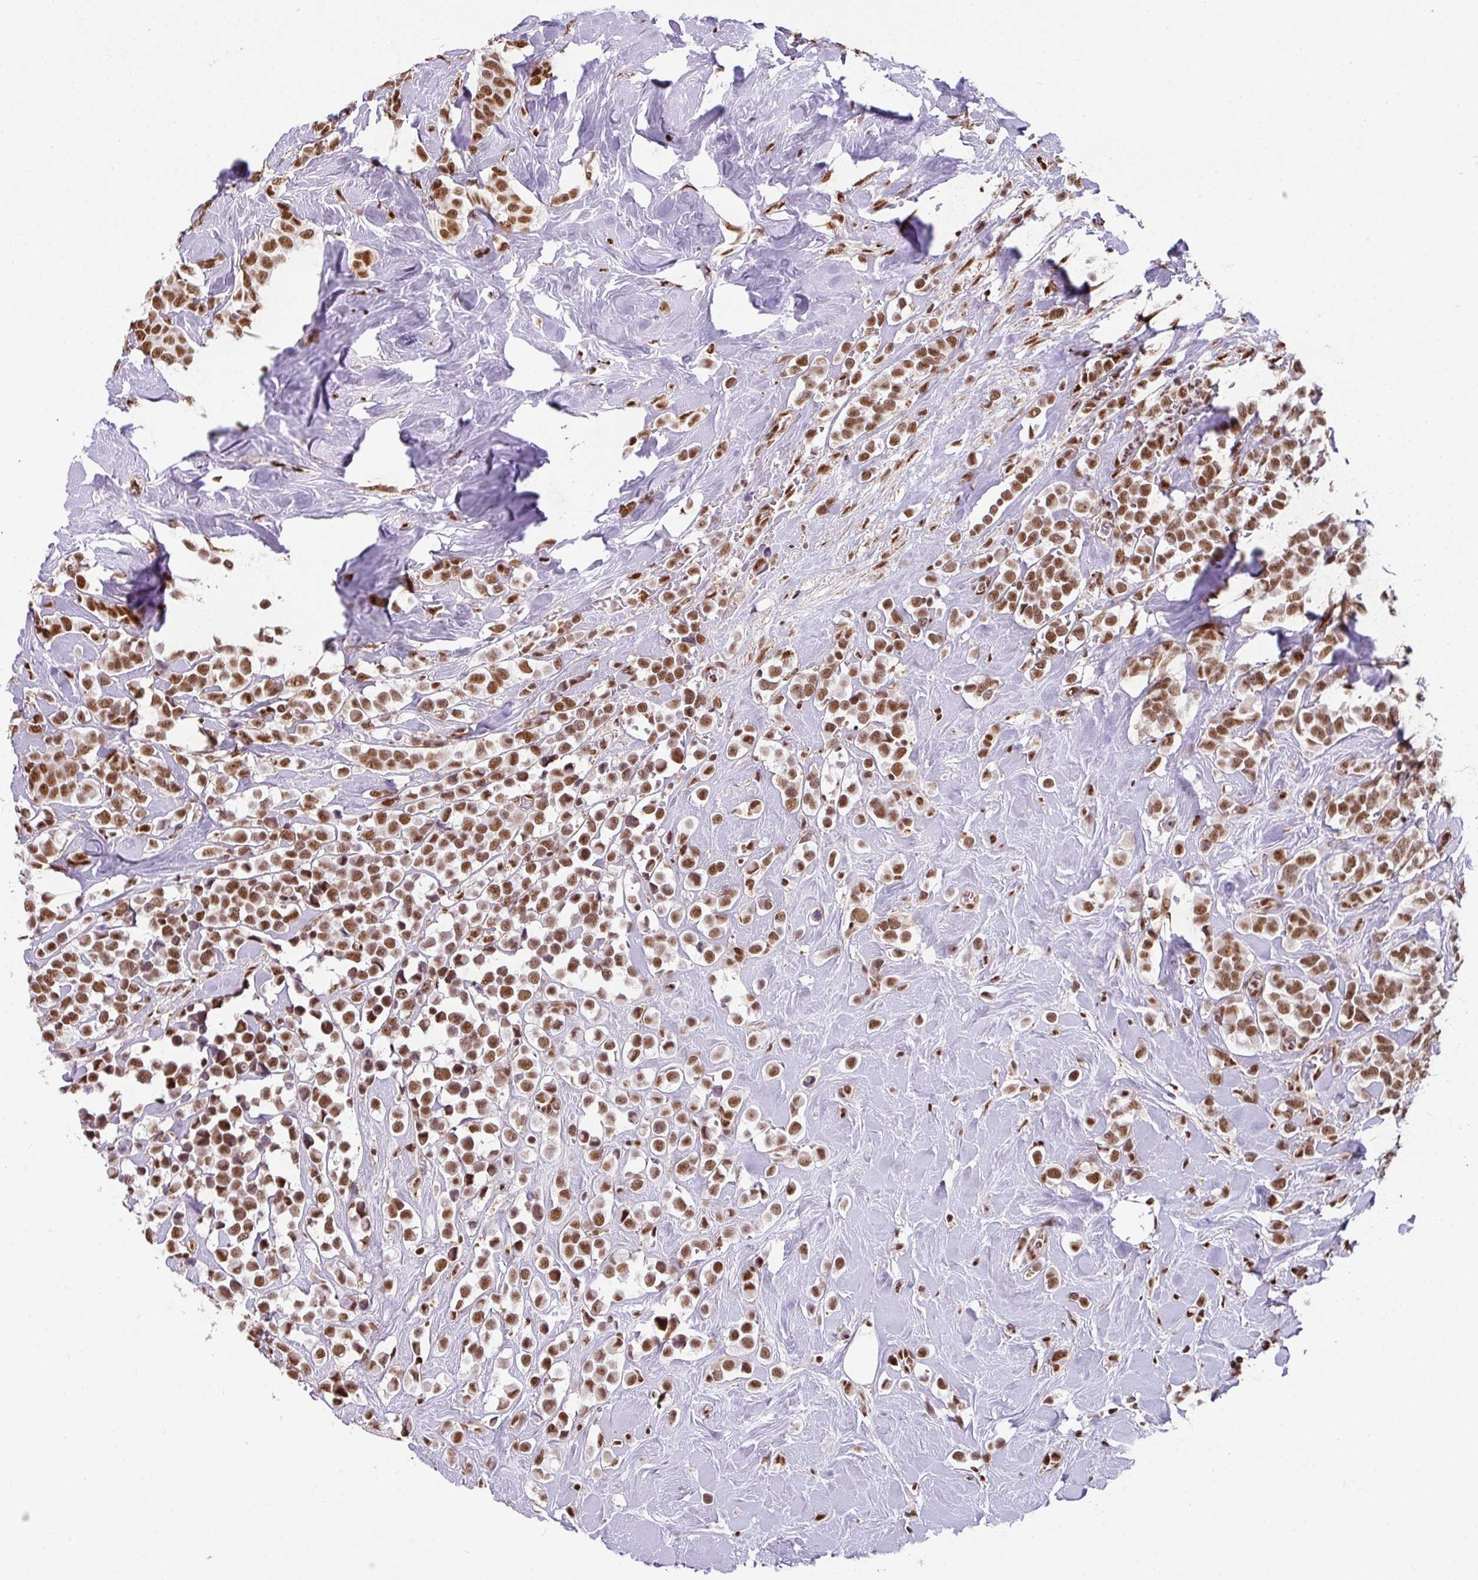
{"staining": {"intensity": "moderate", "quantity": ">75%", "location": "nuclear"}, "tissue": "breast cancer", "cell_type": "Tumor cells", "image_type": "cancer", "snomed": [{"axis": "morphology", "description": "Duct carcinoma"}, {"axis": "topography", "description": "Breast"}], "caption": "This image reveals IHC staining of human breast cancer, with medium moderate nuclear staining in about >75% of tumor cells.", "gene": "PLK1", "patient": {"sex": "female", "age": 80}}